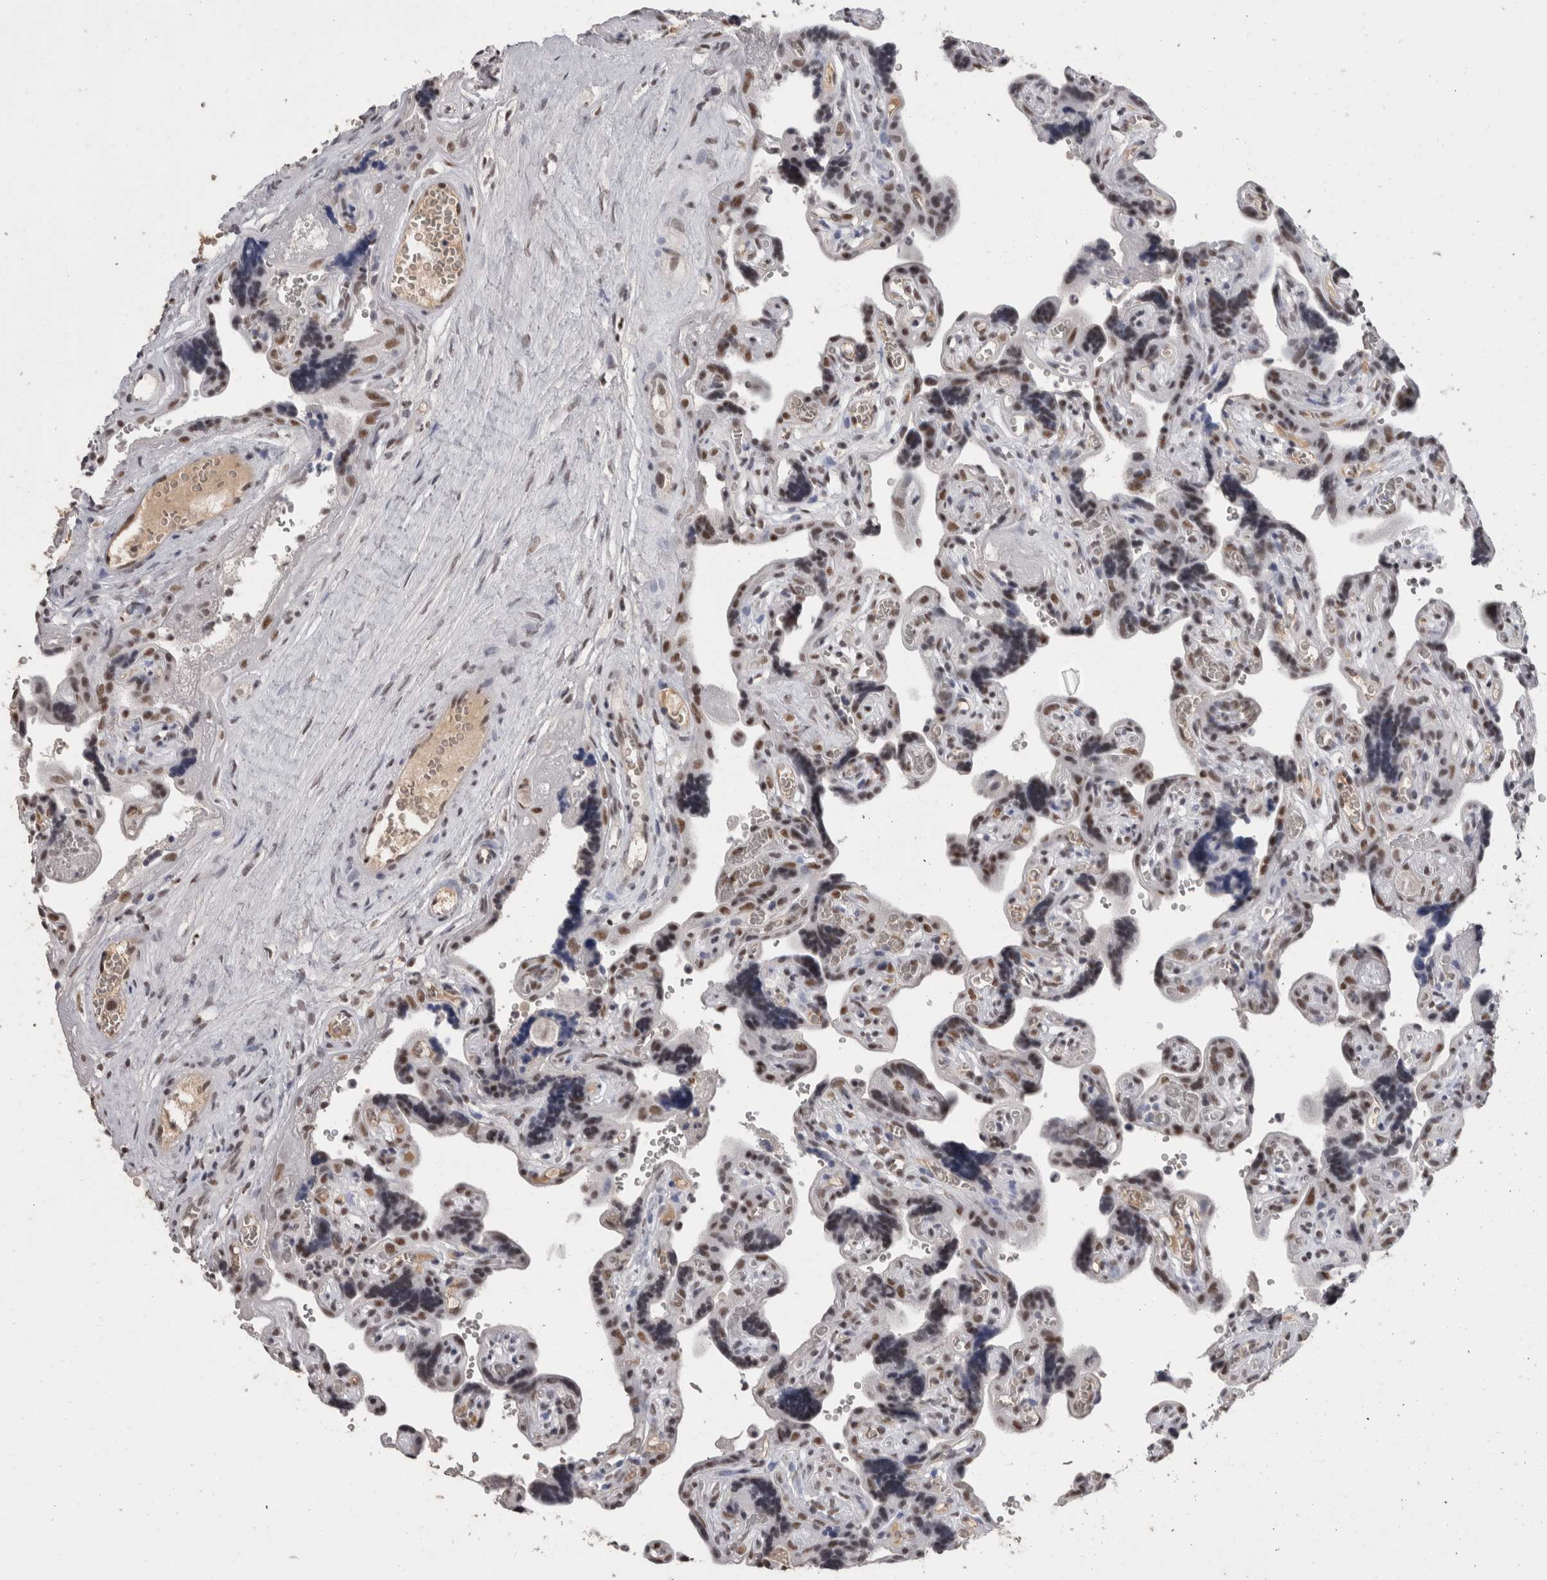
{"staining": {"intensity": "moderate", "quantity": ">75%", "location": "nuclear"}, "tissue": "placenta", "cell_type": "Trophoblastic cells", "image_type": "normal", "snomed": [{"axis": "morphology", "description": "Normal tissue, NOS"}, {"axis": "topography", "description": "Placenta"}], "caption": "Trophoblastic cells reveal medium levels of moderate nuclear expression in approximately >75% of cells in benign placenta.", "gene": "DDX17", "patient": {"sex": "female", "age": 30}}